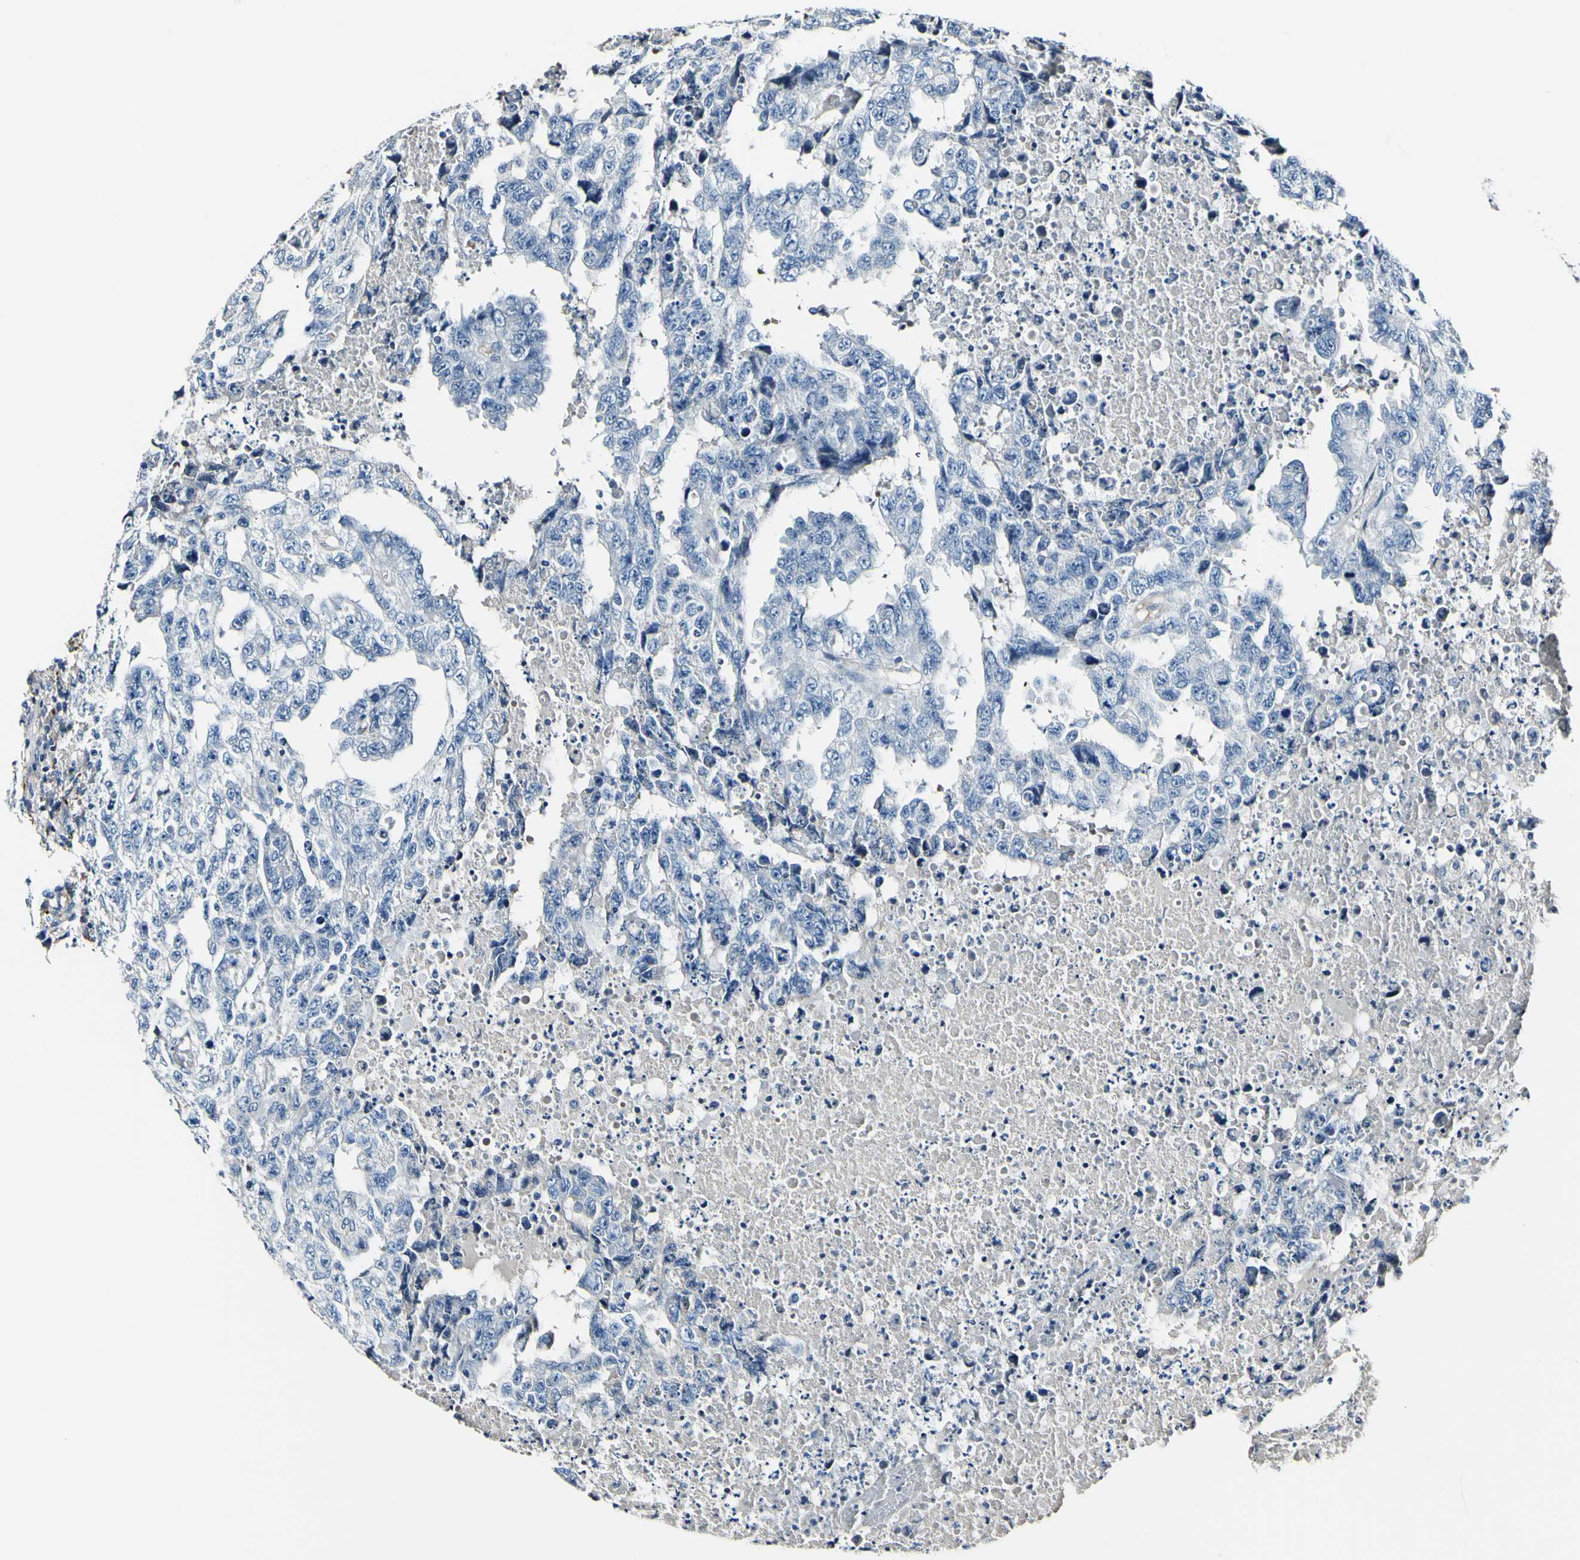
{"staining": {"intensity": "negative", "quantity": "none", "location": "none"}, "tissue": "testis cancer", "cell_type": "Tumor cells", "image_type": "cancer", "snomed": [{"axis": "morphology", "description": "Necrosis, NOS"}, {"axis": "morphology", "description": "Carcinoma, Embryonal, NOS"}, {"axis": "topography", "description": "Testis"}], "caption": "High power microscopy photomicrograph of an IHC histopathology image of embryonal carcinoma (testis), revealing no significant expression in tumor cells.", "gene": "COL6A3", "patient": {"sex": "male", "age": 19}}